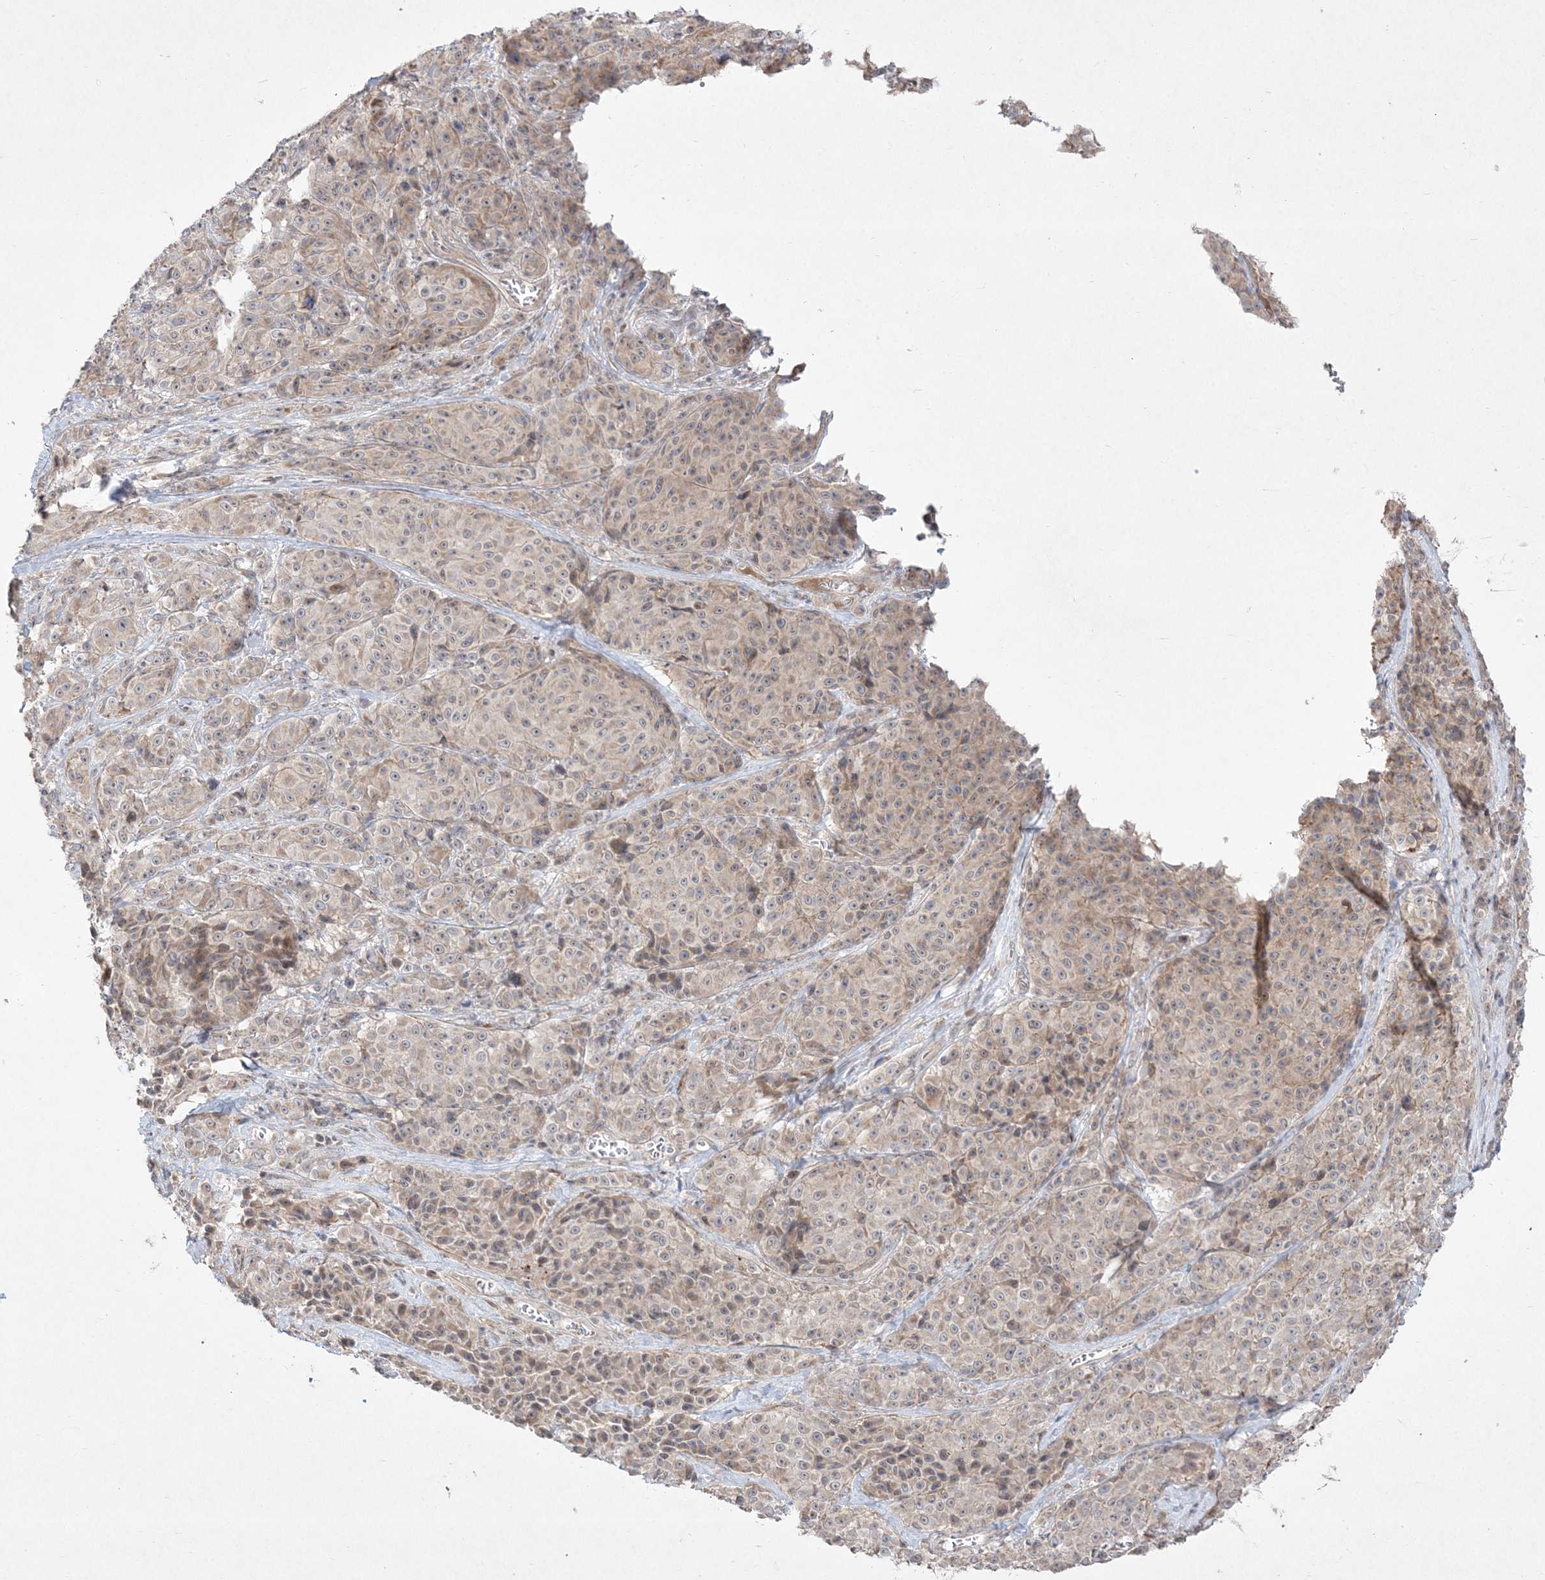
{"staining": {"intensity": "weak", "quantity": "<25%", "location": "cytoplasmic/membranous"}, "tissue": "melanoma", "cell_type": "Tumor cells", "image_type": "cancer", "snomed": [{"axis": "morphology", "description": "Malignant melanoma, NOS"}, {"axis": "topography", "description": "Skin"}], "caption": "DAB immunohistochemical staining of human melanoma exhibits no significant staining in tumor cells.", "gene": "CLNK", "patient": {"sex": "male", "age": 73}}